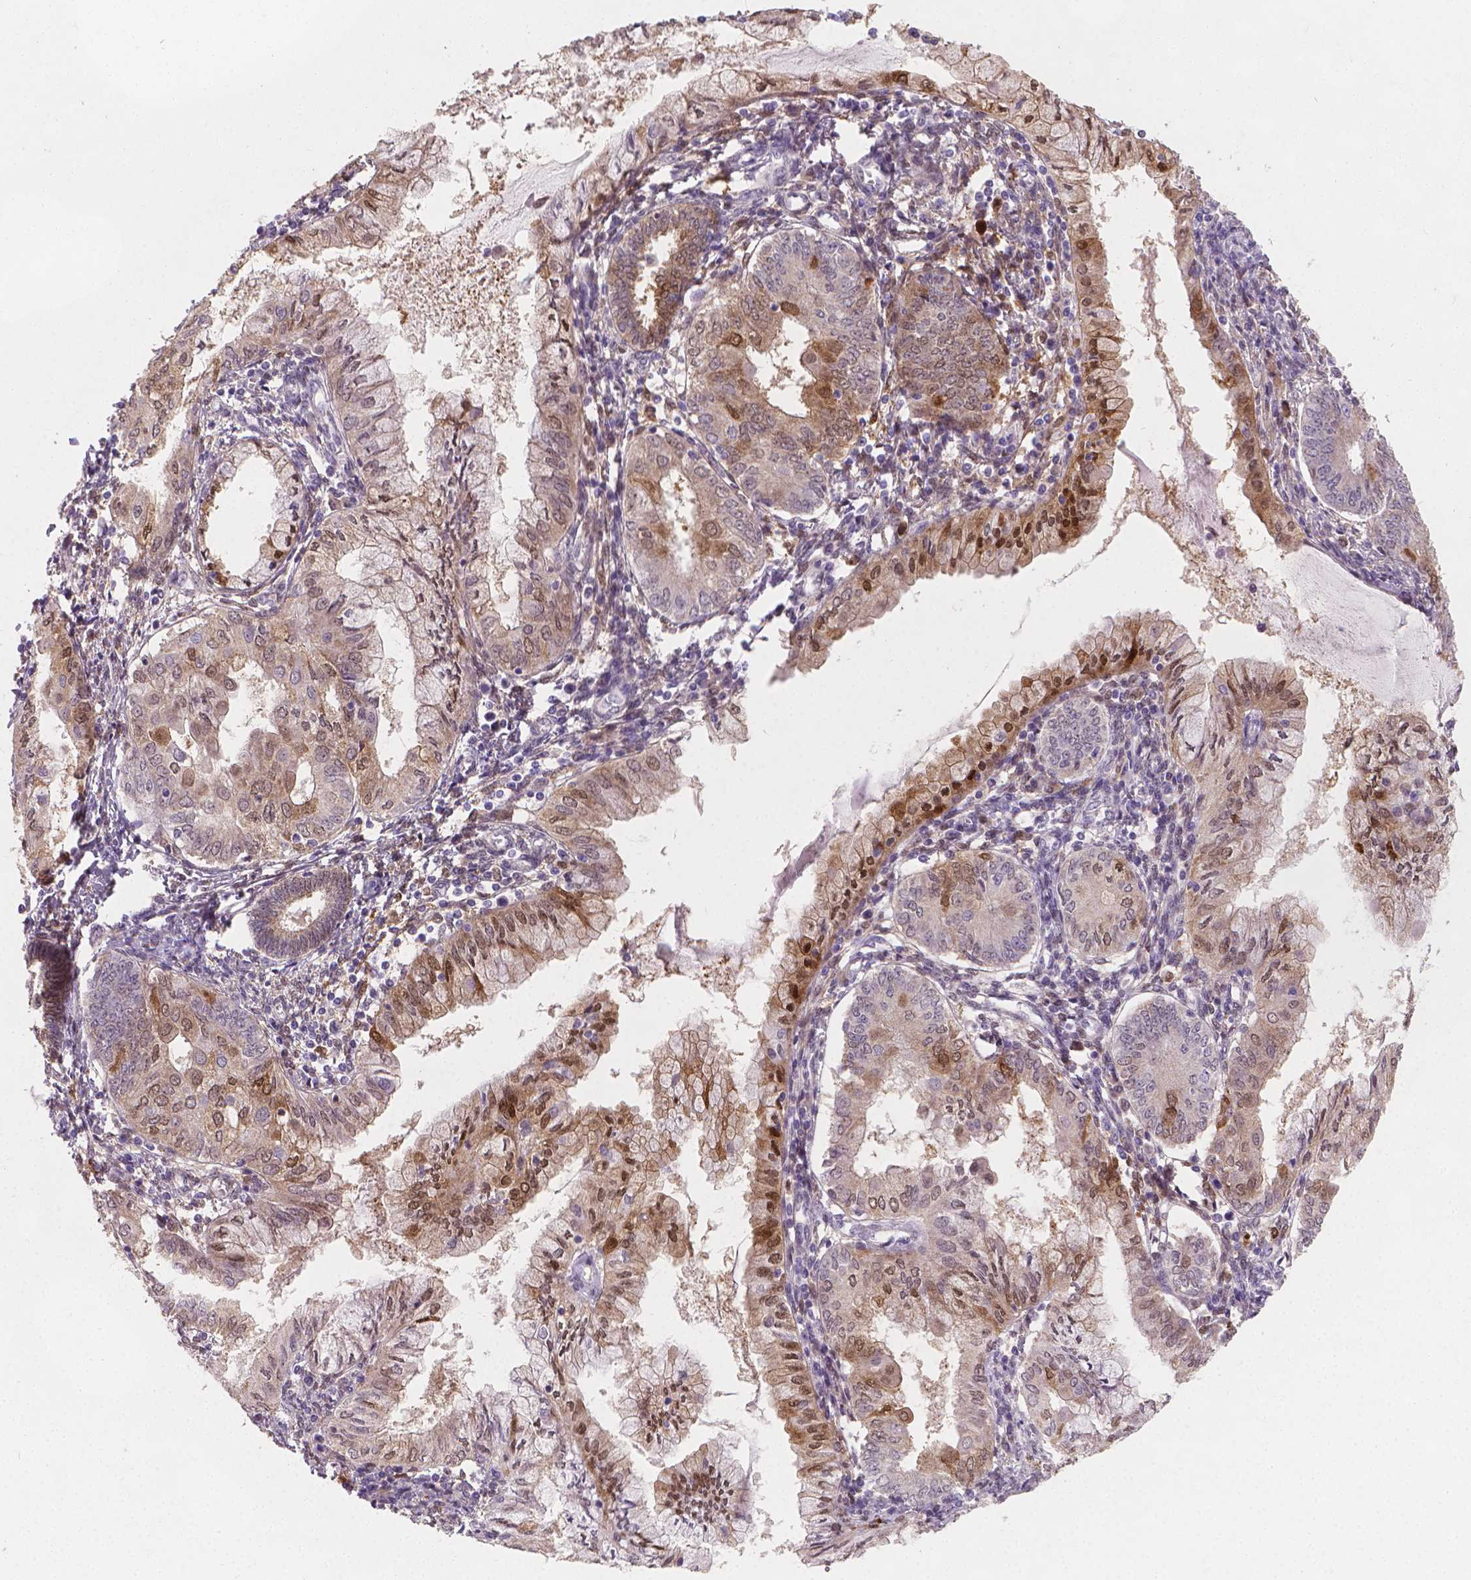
{"staining": {"intensity": "moderate", "quantity": "25%-75%", "location": "cytoplasmic/membranous,nuclear"}, "tissue": "endometrial cancer", "cell_type": "Tumor cells", "image_type": "cancer", "snomed": [{"axis": "morphology", "description": "Adenocarcinoma, NOS"}, {"axis": "topography", "description": "Endometrium"}], "caption": "Immunohistochemical staining of endometrial adenocarcinoma demonstrates medium levels of moderate cytoplasmic/membranous and nuclear protein positivity in approximately 25%-75% of tumor cells. The protein is stained brown, and the nuclei are stained in blue (DAB IHC with brightfield microscopy, high magnification).", "gene": "TNFAIP2", "patient": {"sex": "female", "age": 68}}